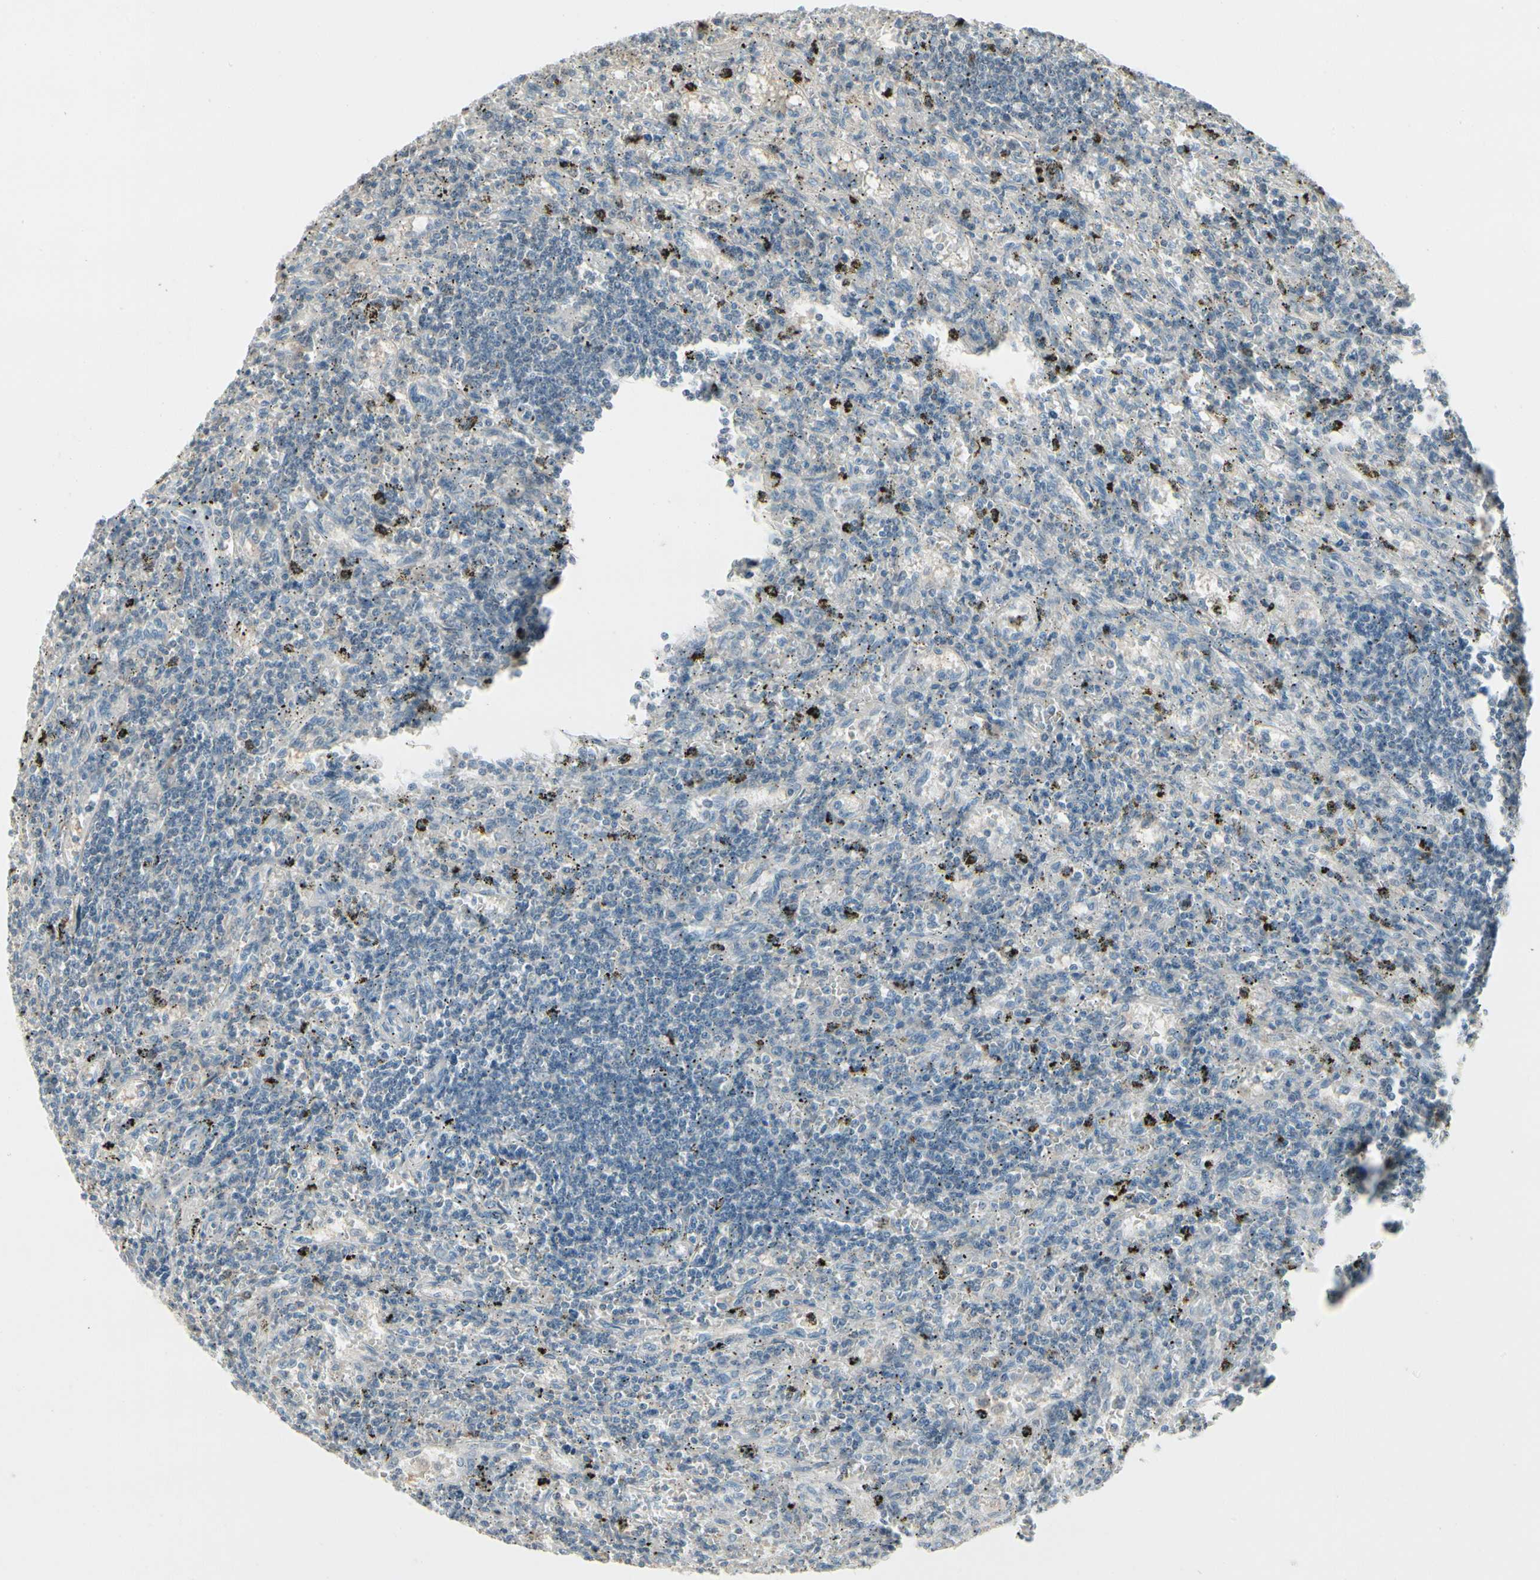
{"staining": {"intensity": "negative", "quantity": "none", "location": "none"}, "tissue": "lymphoma", "cell_type": "Tumor cells", "image_type": "cancer", "snomed": [{"axis": "morphology", "description": "Malignant lymphoma, non-Hodgkin's type, Low grade"}, {"axis": "topography", "description": "Spleen"}], "caption": "Tumor cells show no significant positivity in low-grade malignant lymphoma, non-Hodgkin's type.", "gene": "ARG2", "patient": {"sex": "male", "age": 76}}